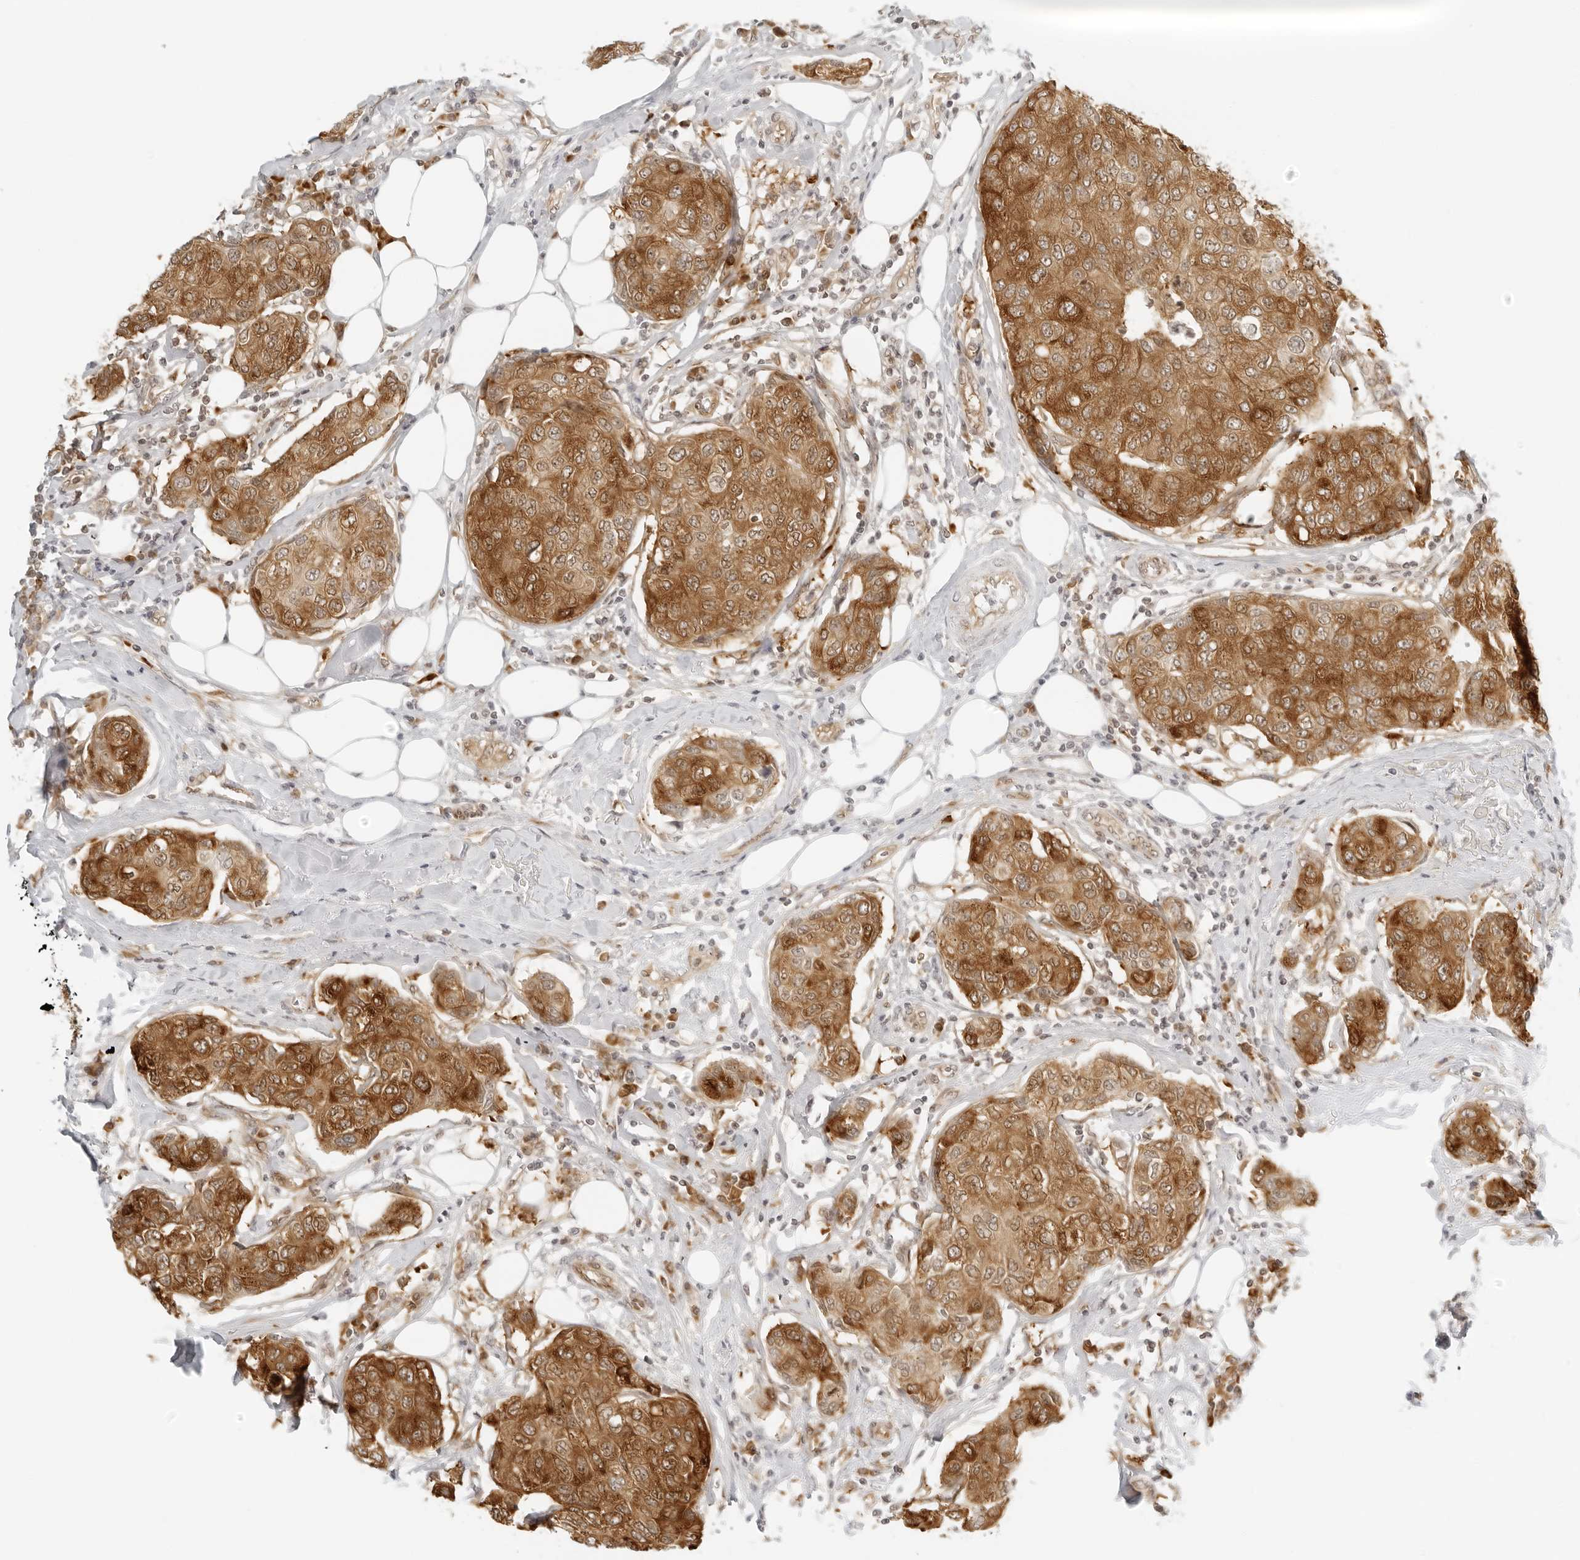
{"staining": {"intensity": "moderate", "quantity": ">75%", "location": "cytoplasmic/membranous,nuclear"}, "tissue": "breast cancer", "cell_type": "Tumor cells", "image_type": "cancer", "snomed": [{"axis": "morphology", "description": "Duct carcinoma"}, {"axis": "topography", "description": "Breast"}], "caption": "Immunohistochemistry (IHC) (DAB) staining of human breast cancer exhibits moderate cytoplasmic/membranous and nuclear protein expression in about >75% of tumor cells.", "gene": "EIF4G1", "patient": {"sex": "female", "age": 80}}